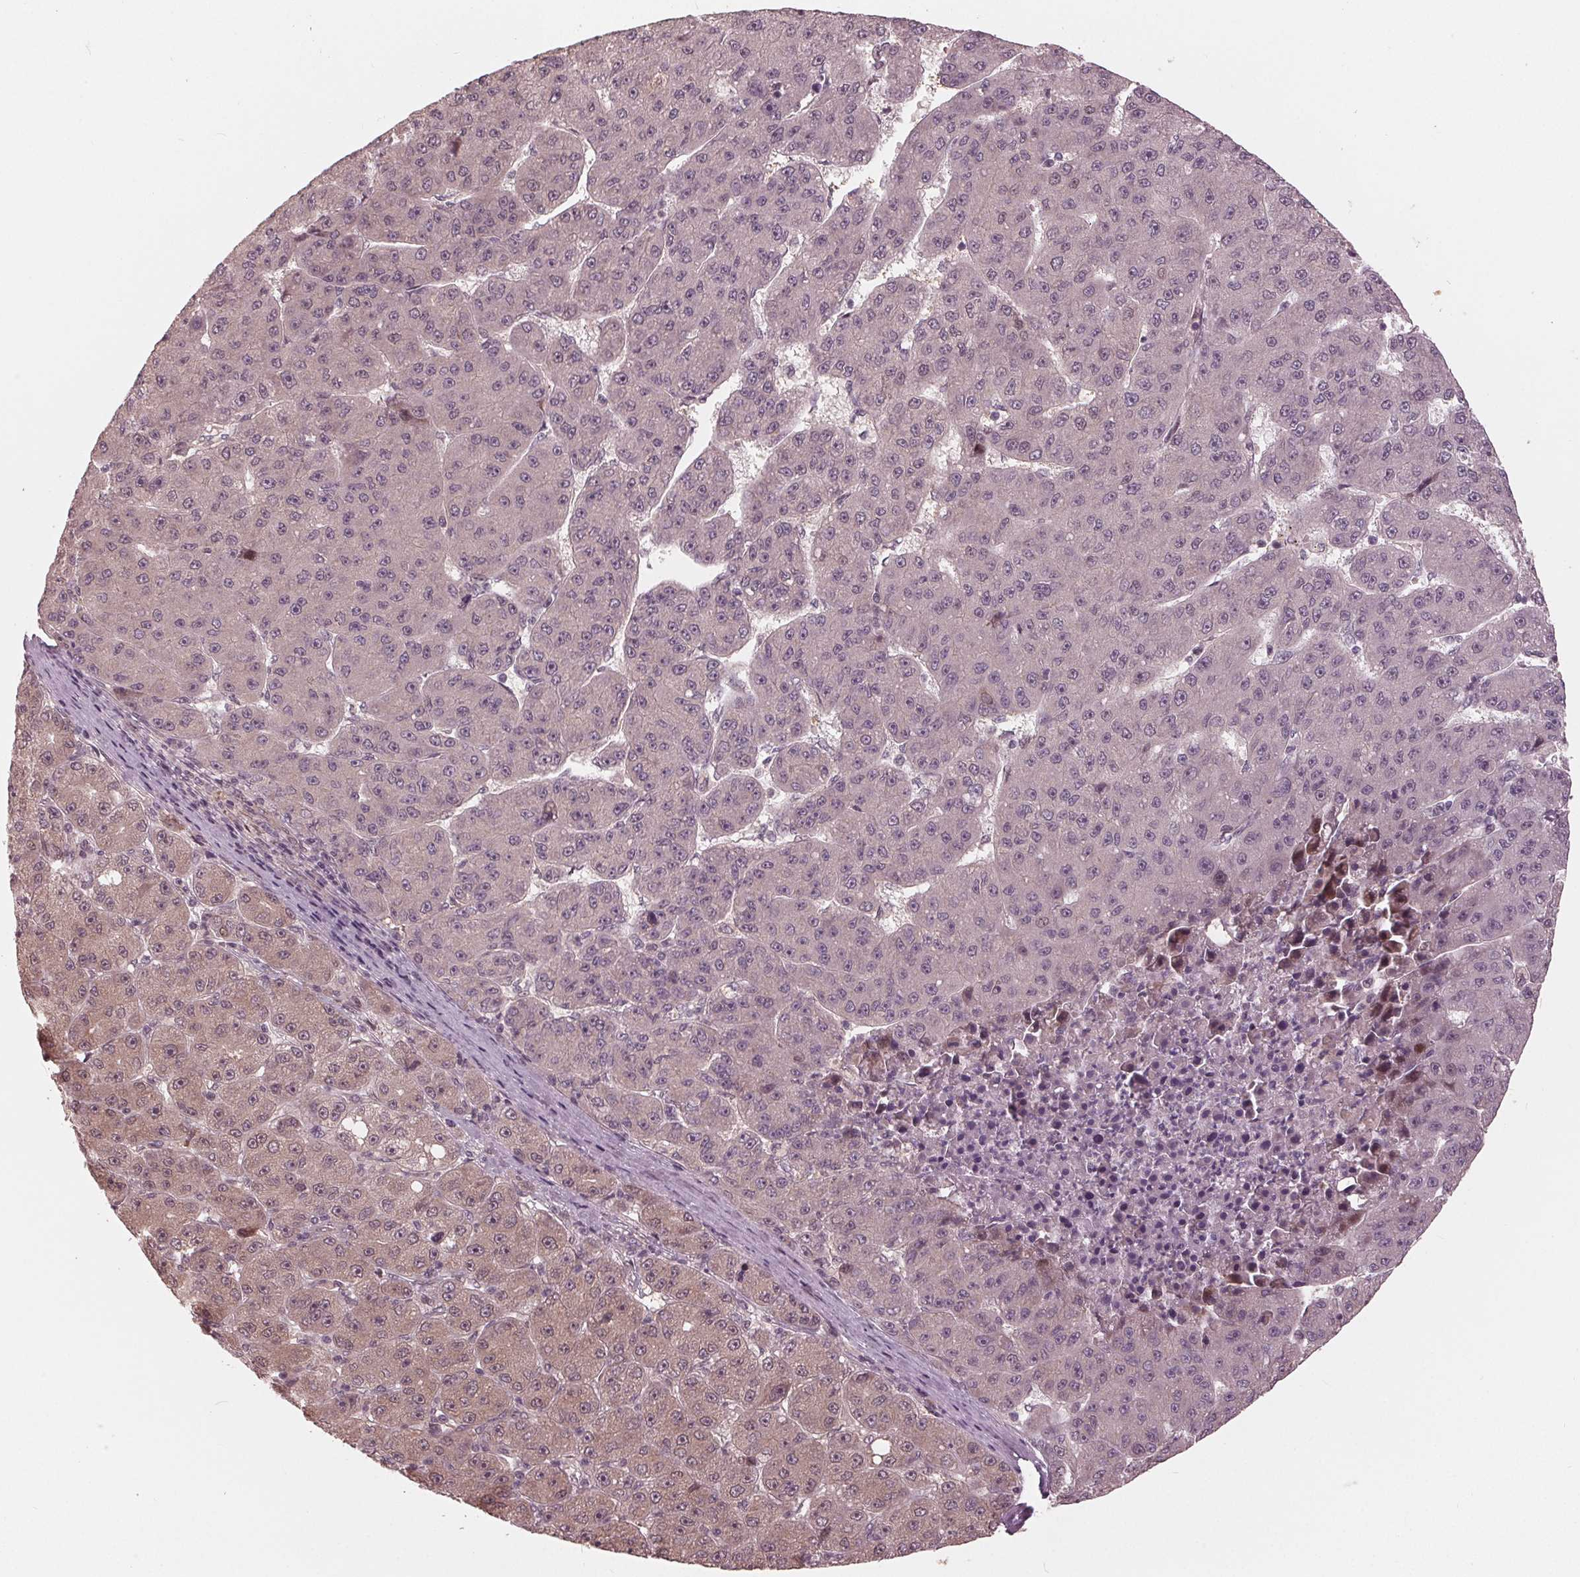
{"staining": {"intensity": "negative", "quantity": "none", "location": "none"}, "tissue": "liver cancer", "cell_type": "Tumor cells", "image_type": "cancer", "snomed": [{"axis": "morphology", "description": "Carcinoma, Hepatocellular, NOS"}, {"axis": "topography", "description": "Liver"}], "caption": "The micrograph shows no significant positivity in tumor cells of liver cancer (hepatocellular carcinoma).", "gene": "ZNF471", "patient": {"sex": "male", "age": 67}}